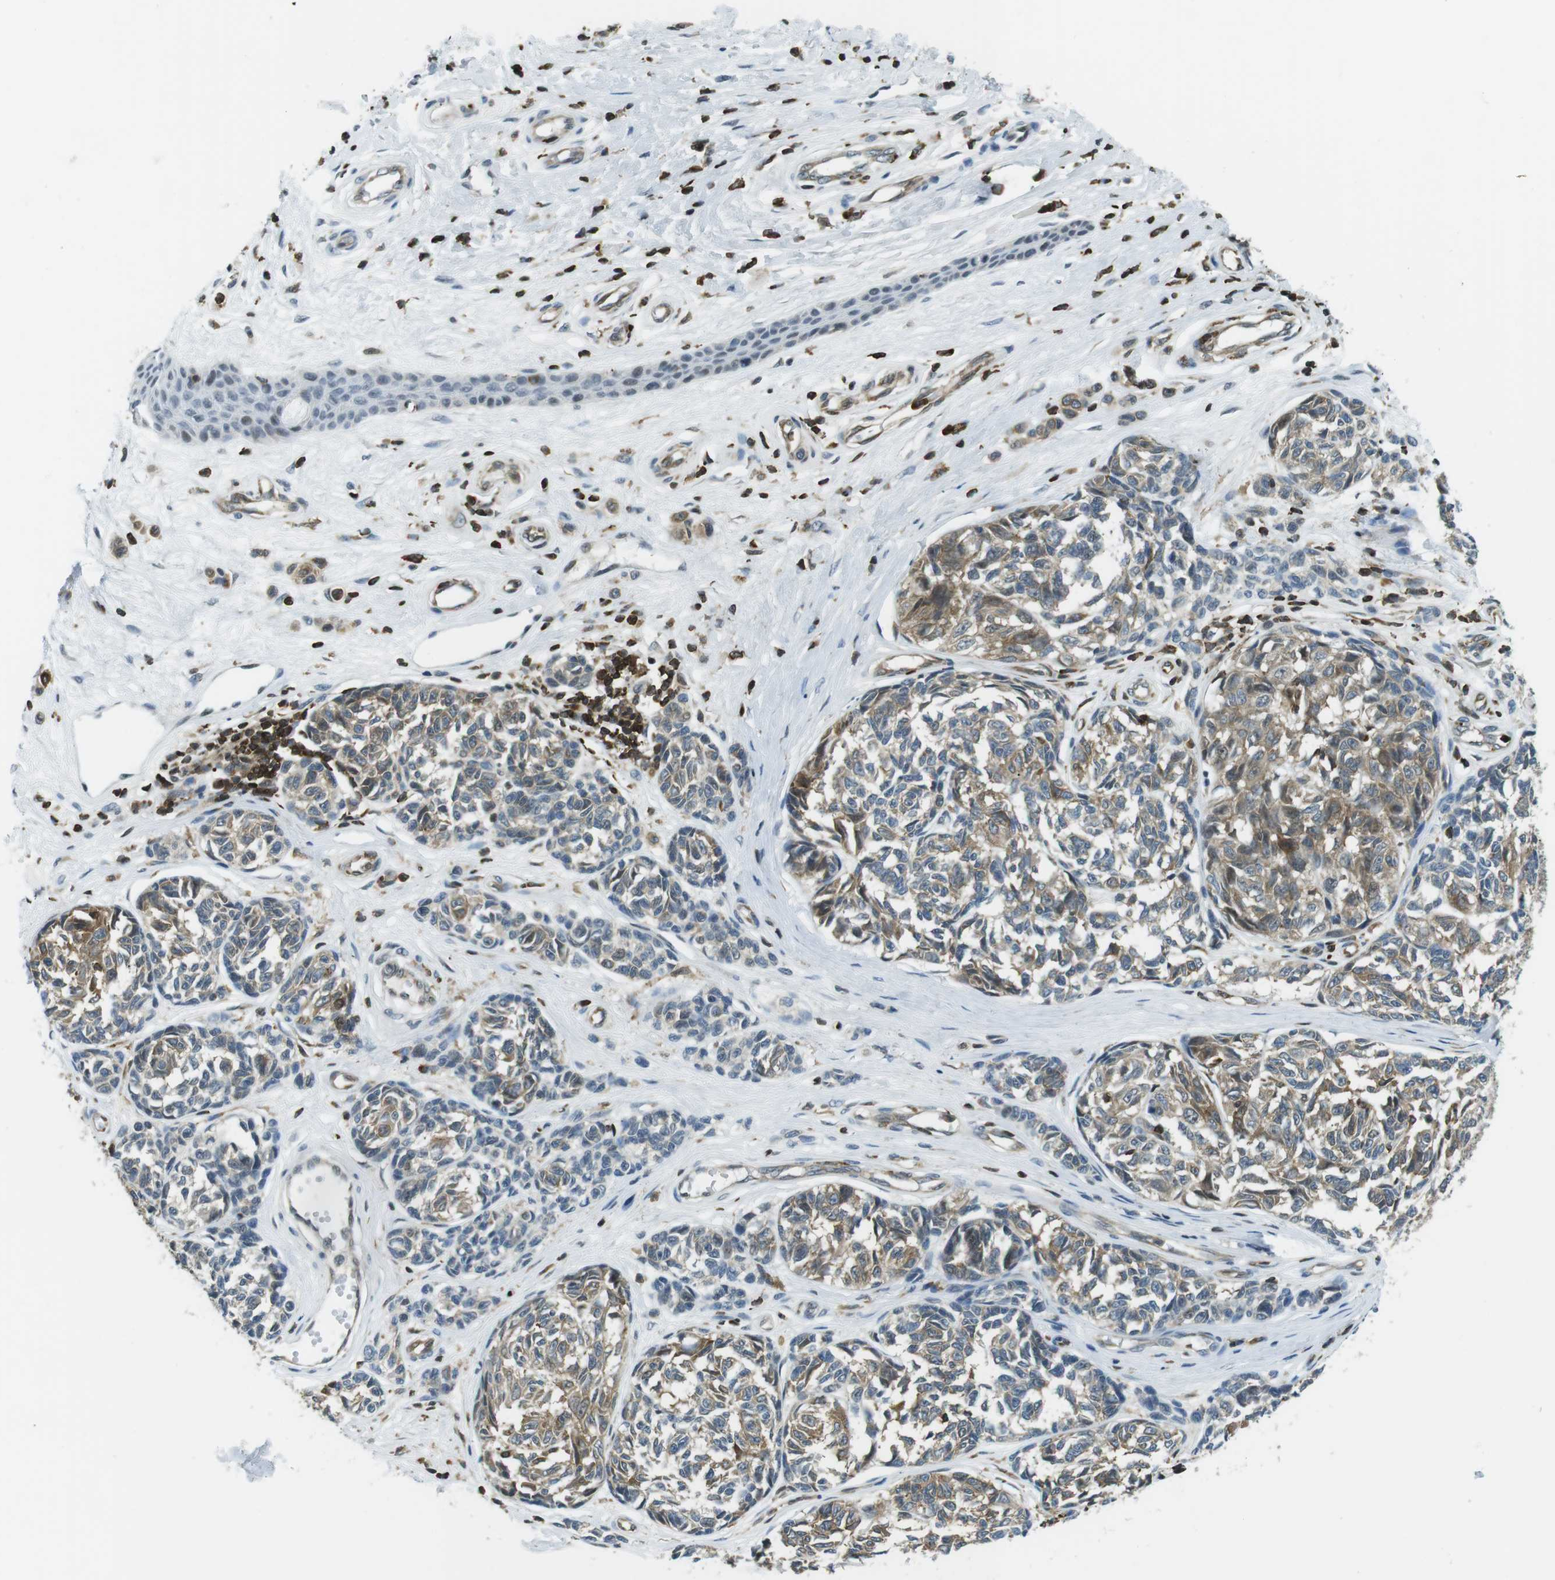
{"staining": {"intensity": "weak", "quantity": "25%-75%", "location": "cytoplasmic/membranous"}, "tissue": "melanoma", "cell_type": "Tumor cells", "image_type": "cancer", "snomed": [{"axis": "morphology", "description": "Malignant melanoma, NOS"}, {"axis": "topography", "description": "Skin"}], "caption": "This histopathology image displays malignant melanoma stained with IHC to label a protein in brown. The cytoplasmic/membranous of tumor cells show weak positivity for the protein. Nuclei are counter-stained blue.", "gene": "STK10", "patient": {"sex": "female", "age": 64}}